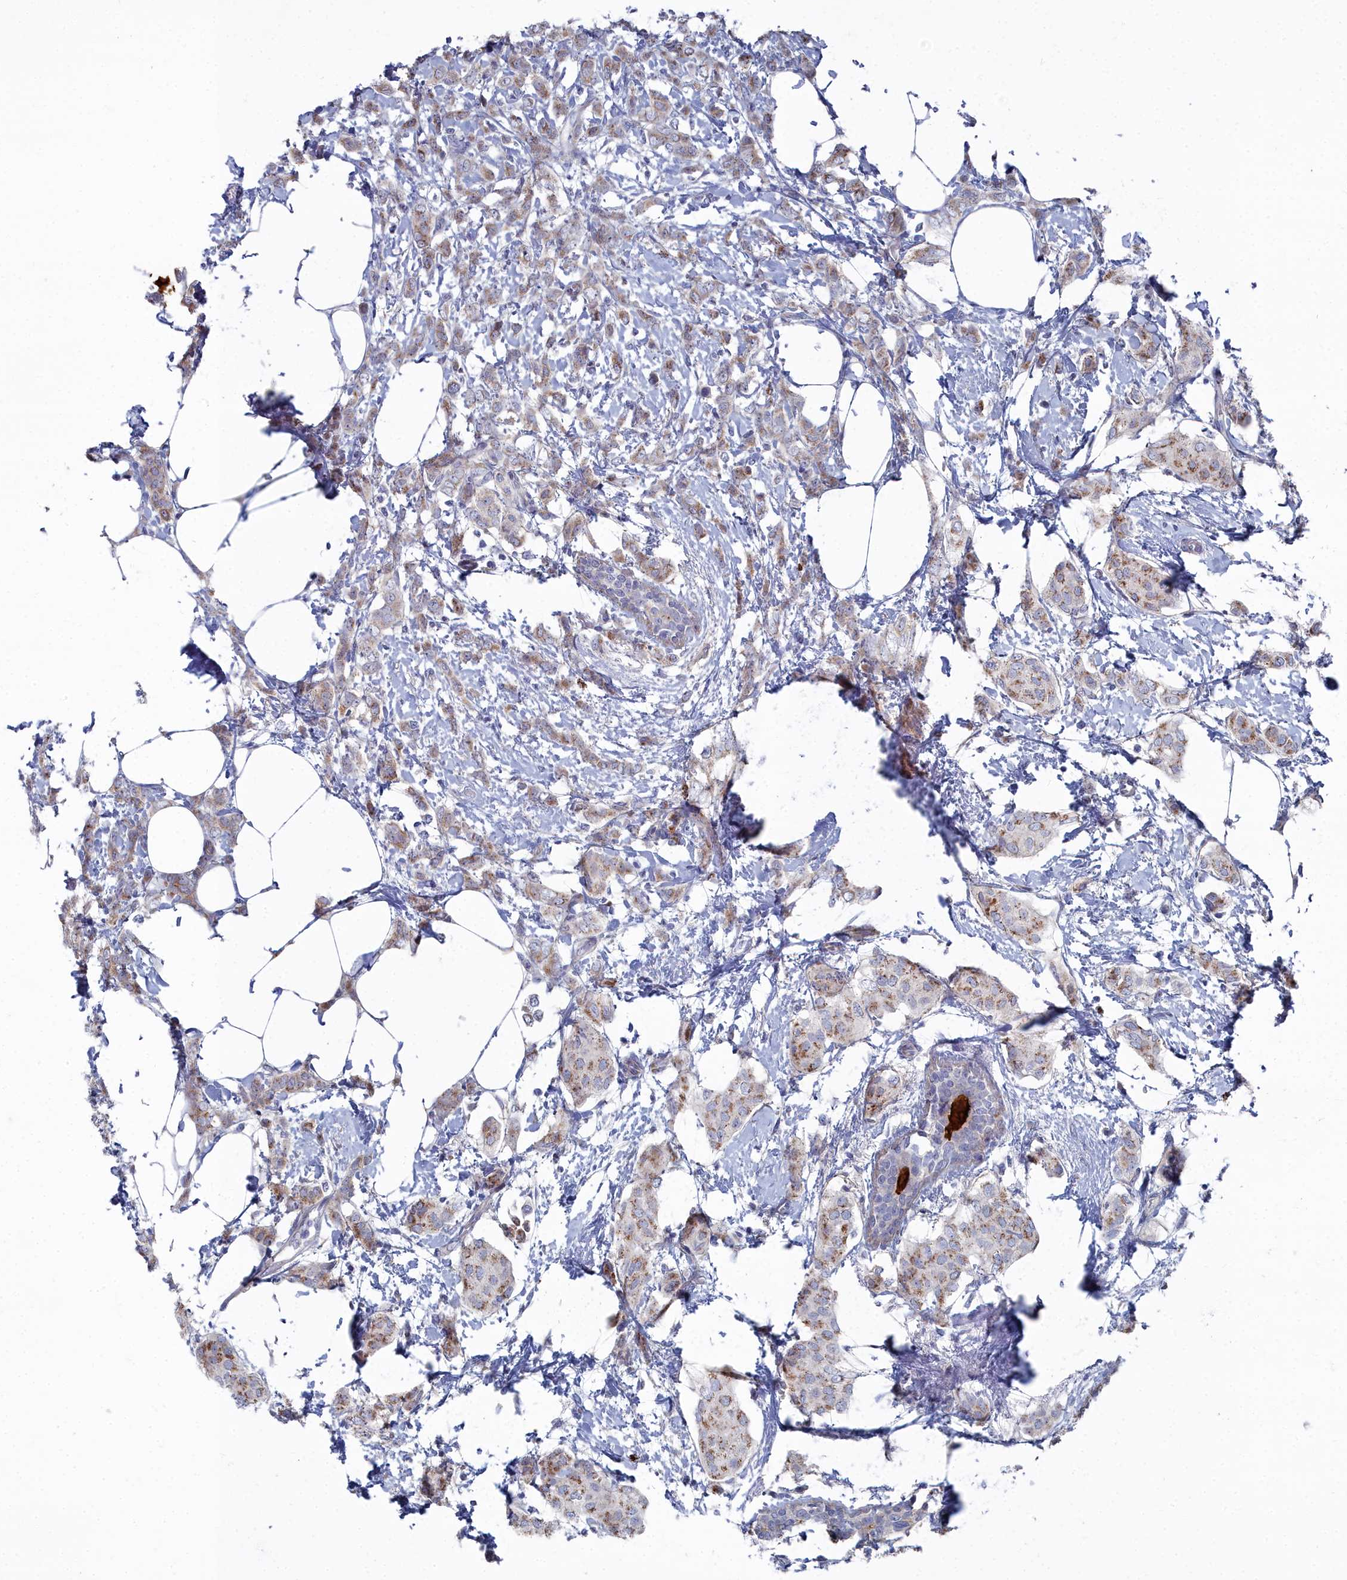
{"staining": {"intensity": "moderate", "quantity": "25%-75%", "location": "cytoplasmic/membranous"}, "tissue": "breast cancer", "cell_type": "Tumor cells", "image_type": "cancer", "snomed": [{"axis": "morphology", "description": "Duct carcinoma"}, {"axis": "topography", "description": "Breast"}], "caption": "Invasive ductal carcinoma (breast) tissue displays moderate cytoplasmic/membranous expression in approximately 25%-75% of tumor cells, visualized by immunohistochemistry.", "gene": "SHISAL2A", "patient": {"sex": "female", "age": 72}}